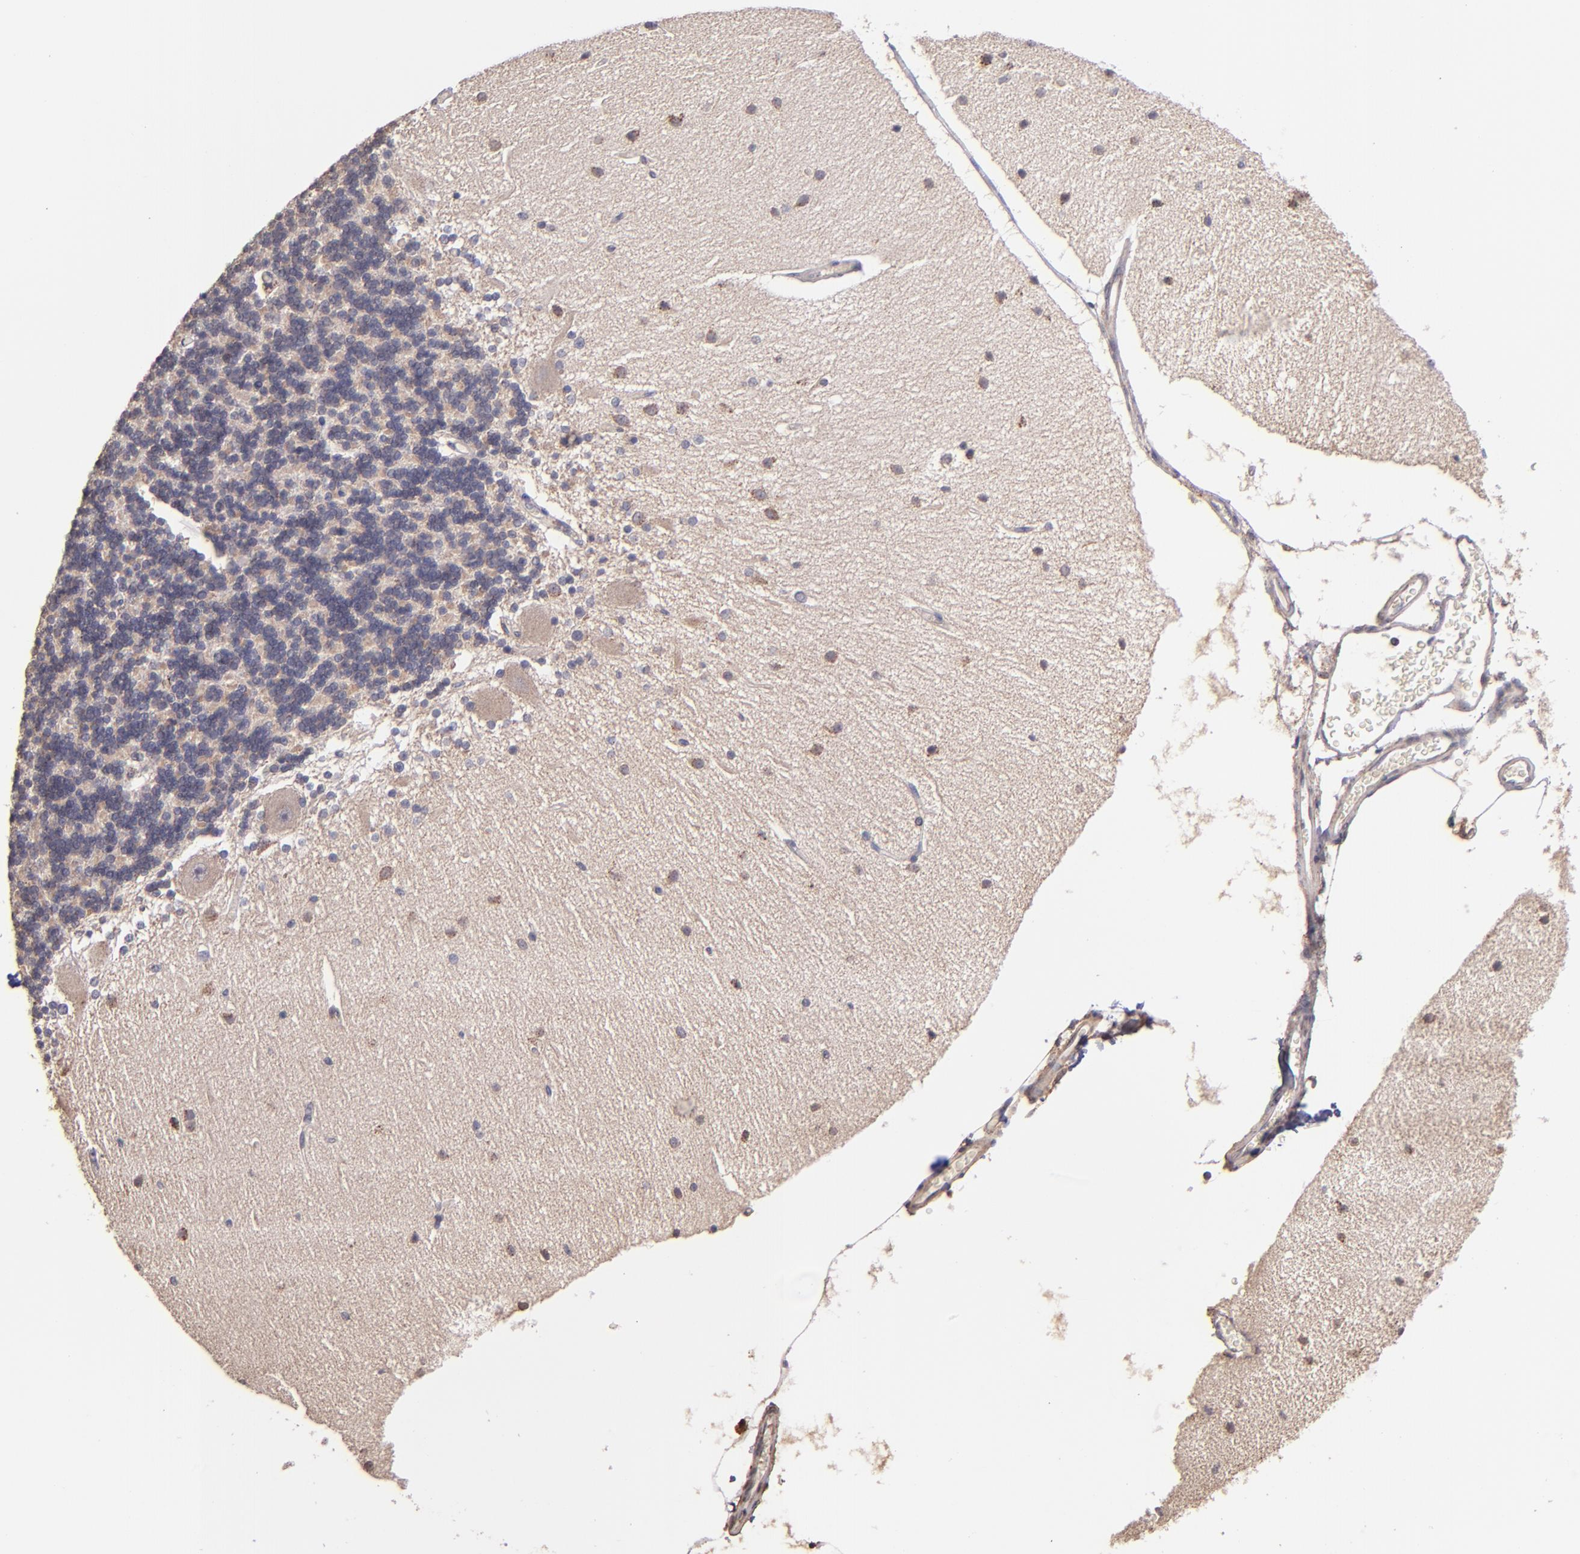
{"staining": {"intensity": "weak", "quantity": "<25%", "location": "cytoplasmic/membranous"}, "tissue": "cerebellum", "cell_type": "Cells in granular layer", "image_type": "normal", "snomed": [{"axis": "morphology", "description": "Normal tissue, NOS"}, {"axis": "topography", "description": "Cerebellum"}], "caption": "A high-resolution histopathology image shows IHC staining of normal cerebellum, which demonstrates no significant positivity in cells in granular layer.", "gene": "SHC1", "patient": {"sex": "female", "age": 54}}